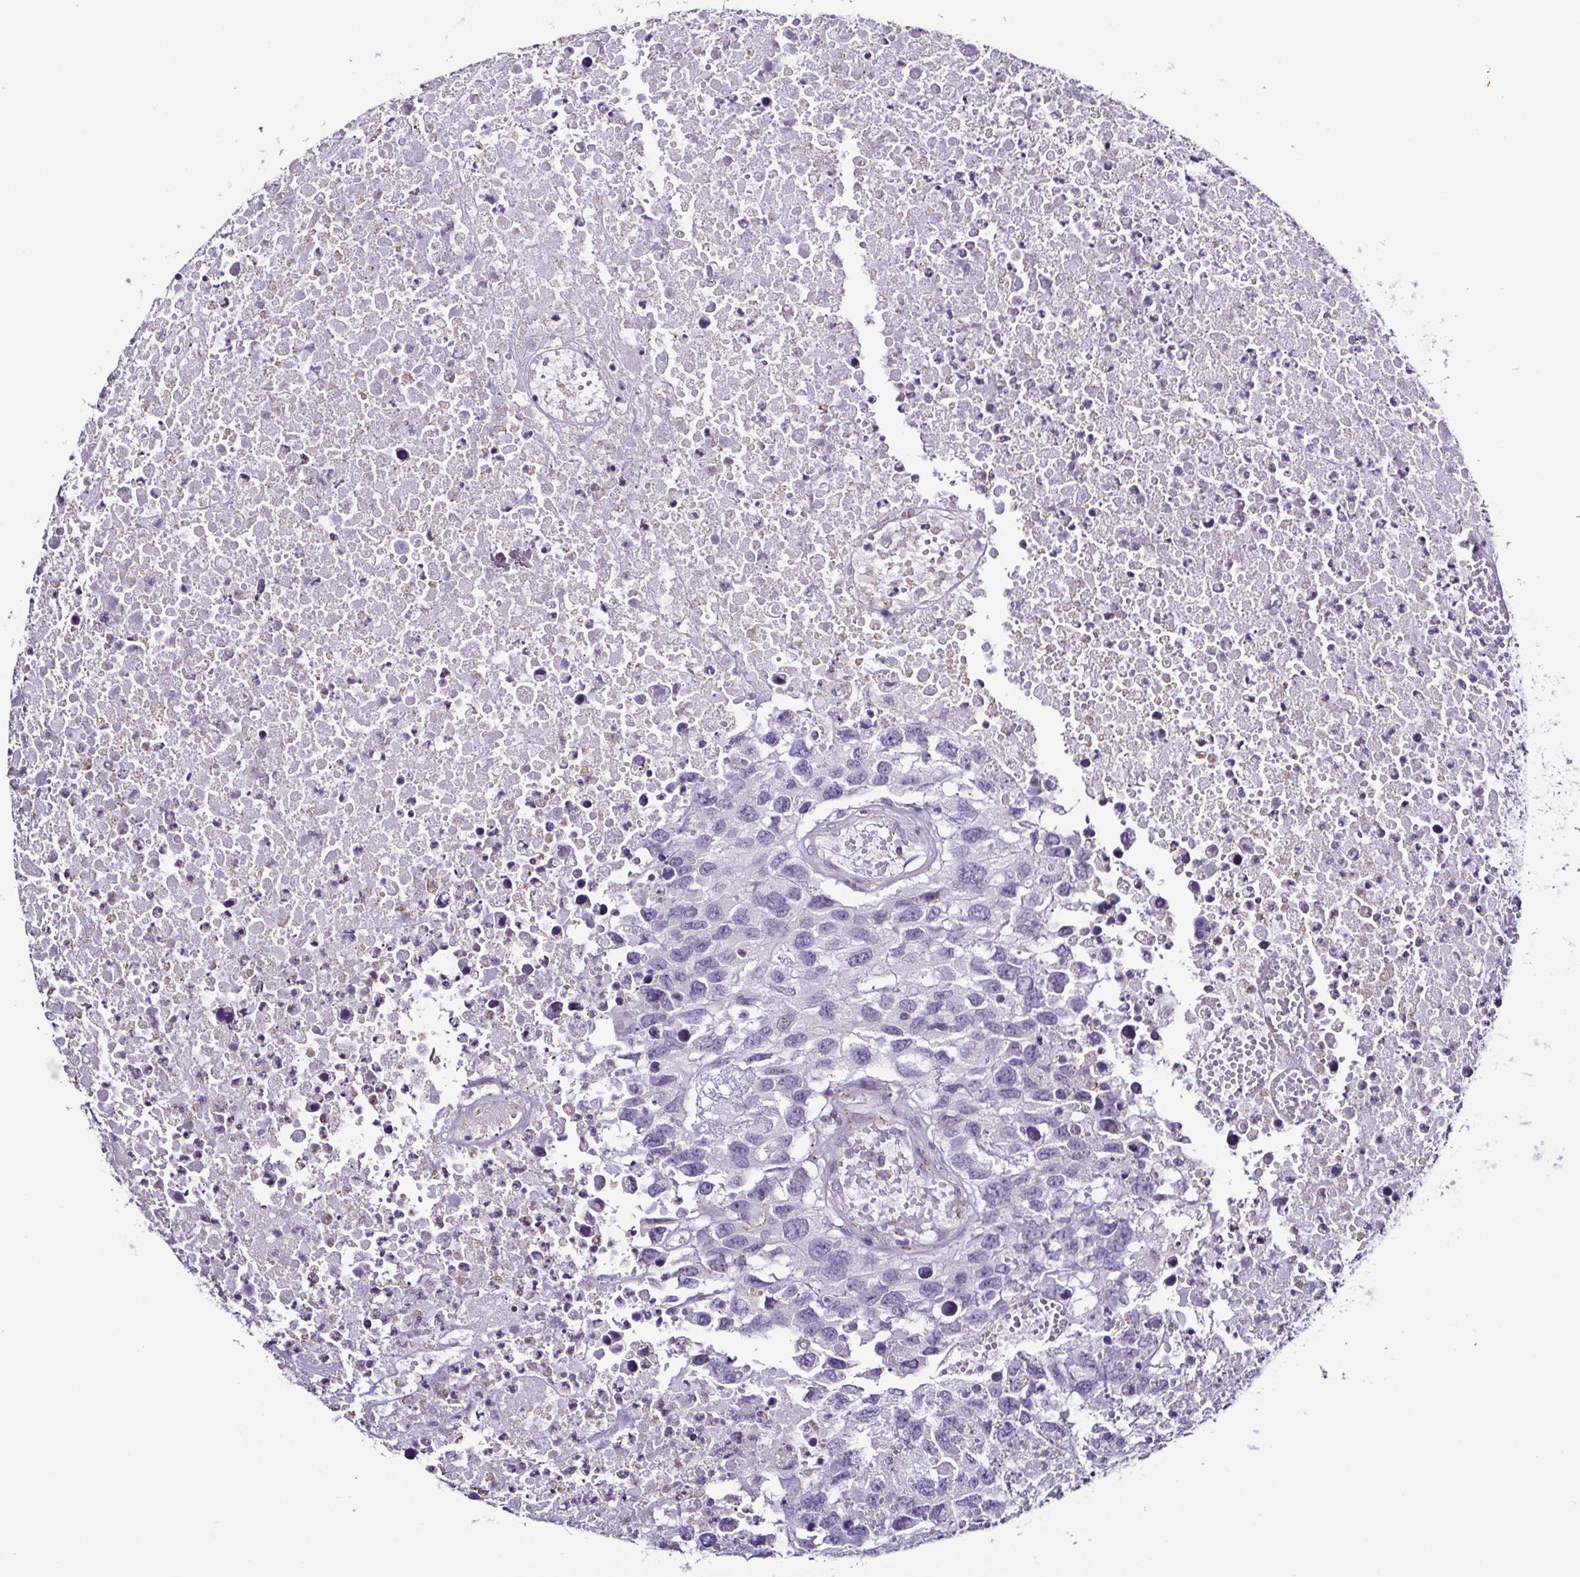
{"staining": {"intensity": "negative", "quantity": "none", "location": "none"}, "tissue": "testis cancer", "cell_type": "Tumor cells", "image_type": "cancer", "snomed": [{"axis": "morphology", "description": "Carcinoma, Embryonal, NOS"}, {"axis": "topography", "description": "Testis"}], "caption": "An immunohistochemistry (IHC) micrograph of testis cancer is shown. There is no staining in tumor cells of testis cancer.", "gene": "TNNT2", "patient": {"sex": "male", "age": 83}}